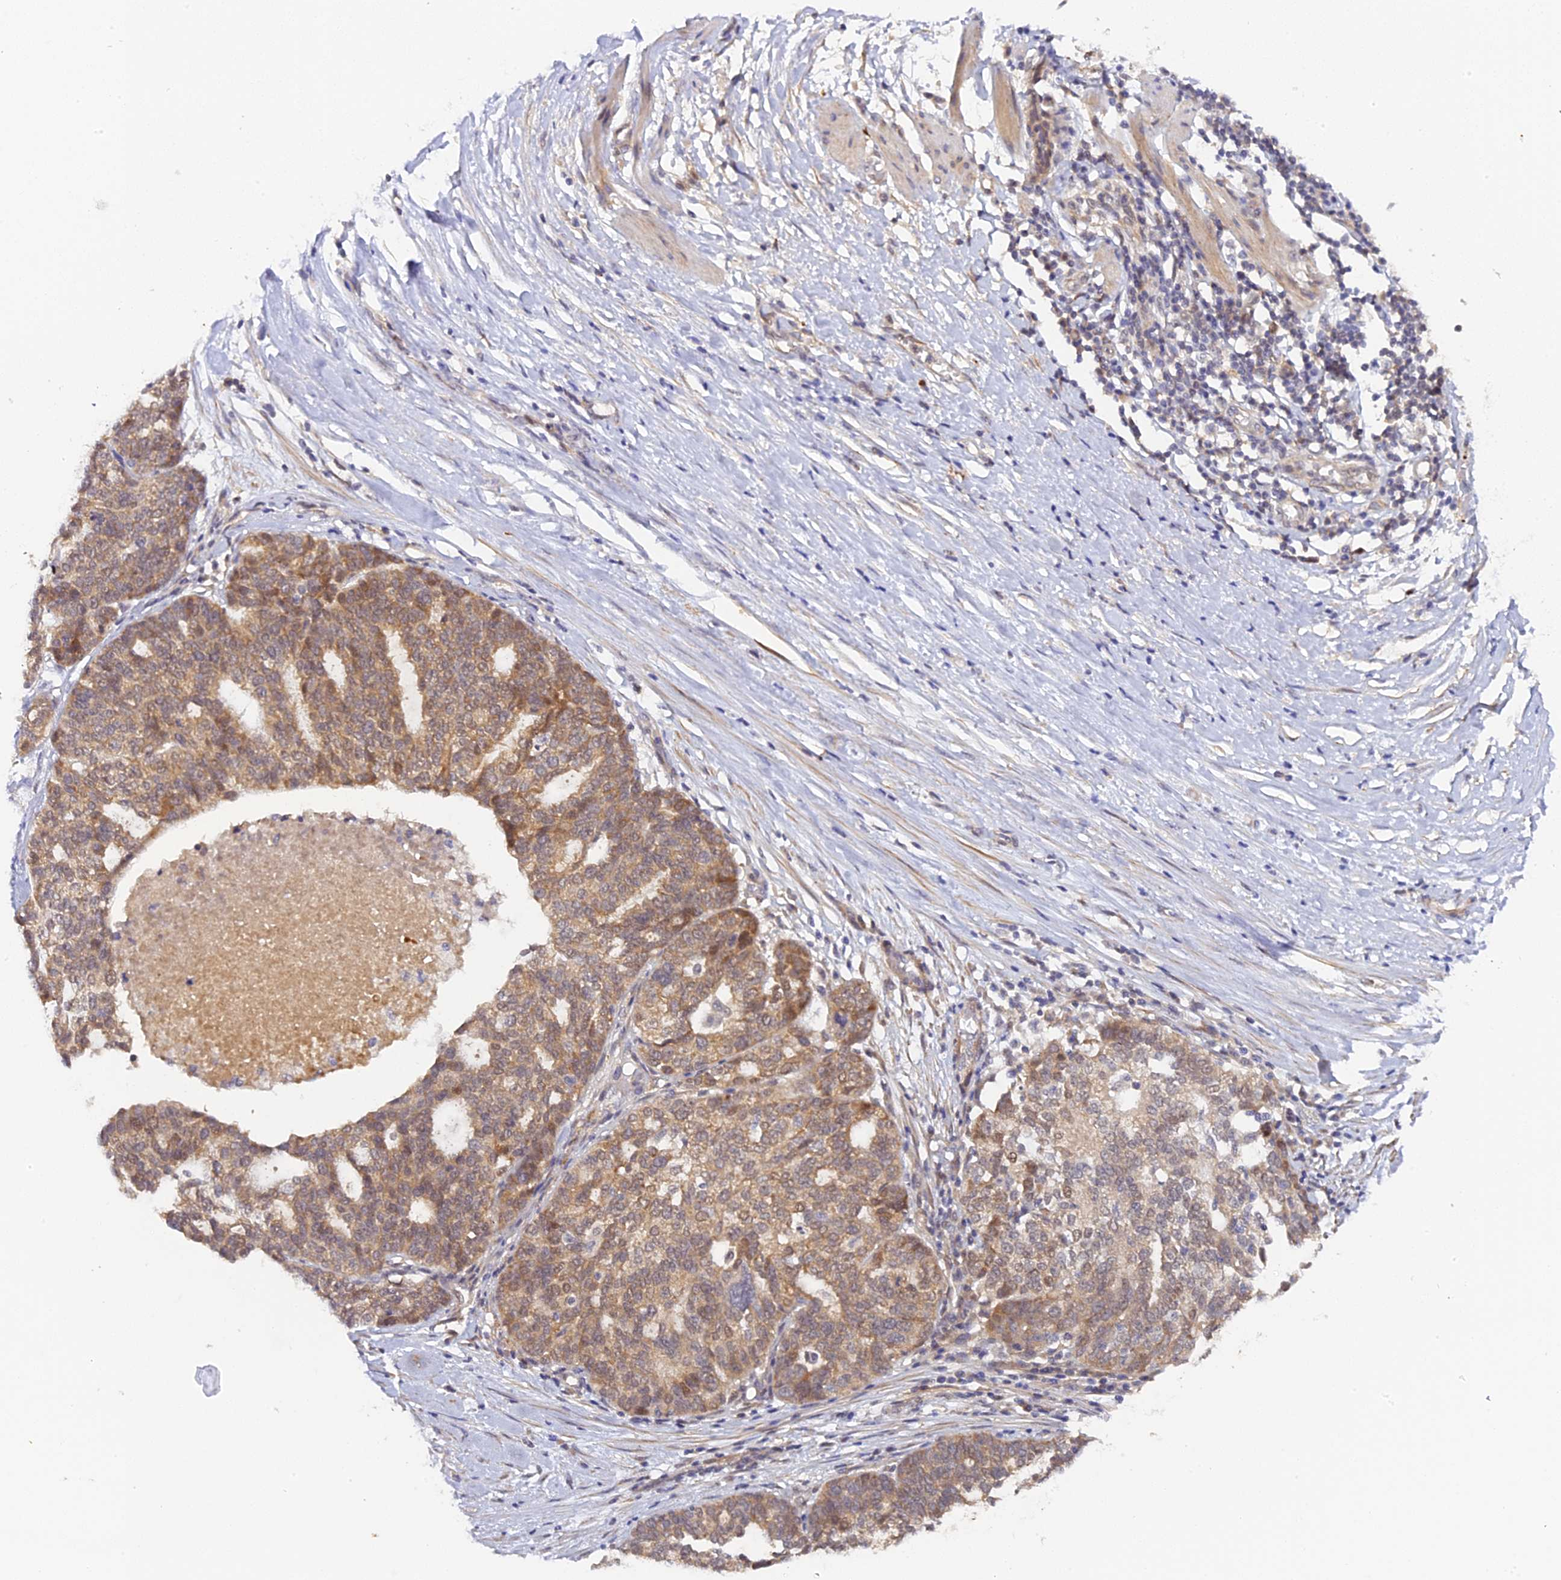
{"staining": {"intensity": "moderate", "quantity": ">75%", "location": "cytoplasmic/membranous,nuclear"}, "tissue": "ovarian cancer", "cell_type": "Tumor cells", "image_type": "cancer", "snomed": [{"axis": "morphology", "description": "Cystadenocarcinoma, serous, NOS"}, {"axis": "topography", "description": "Ovary"}], "caption": "Ovarian serous cystadenocarcinoma was stained to show a protein in brown. There is medium levels of moderate cytoplasmic/membranous and nuclear staining in approximately >75% of tumor cells.", "gene": "IMPACT", "patient": {"sex": "female", "age": 59}}